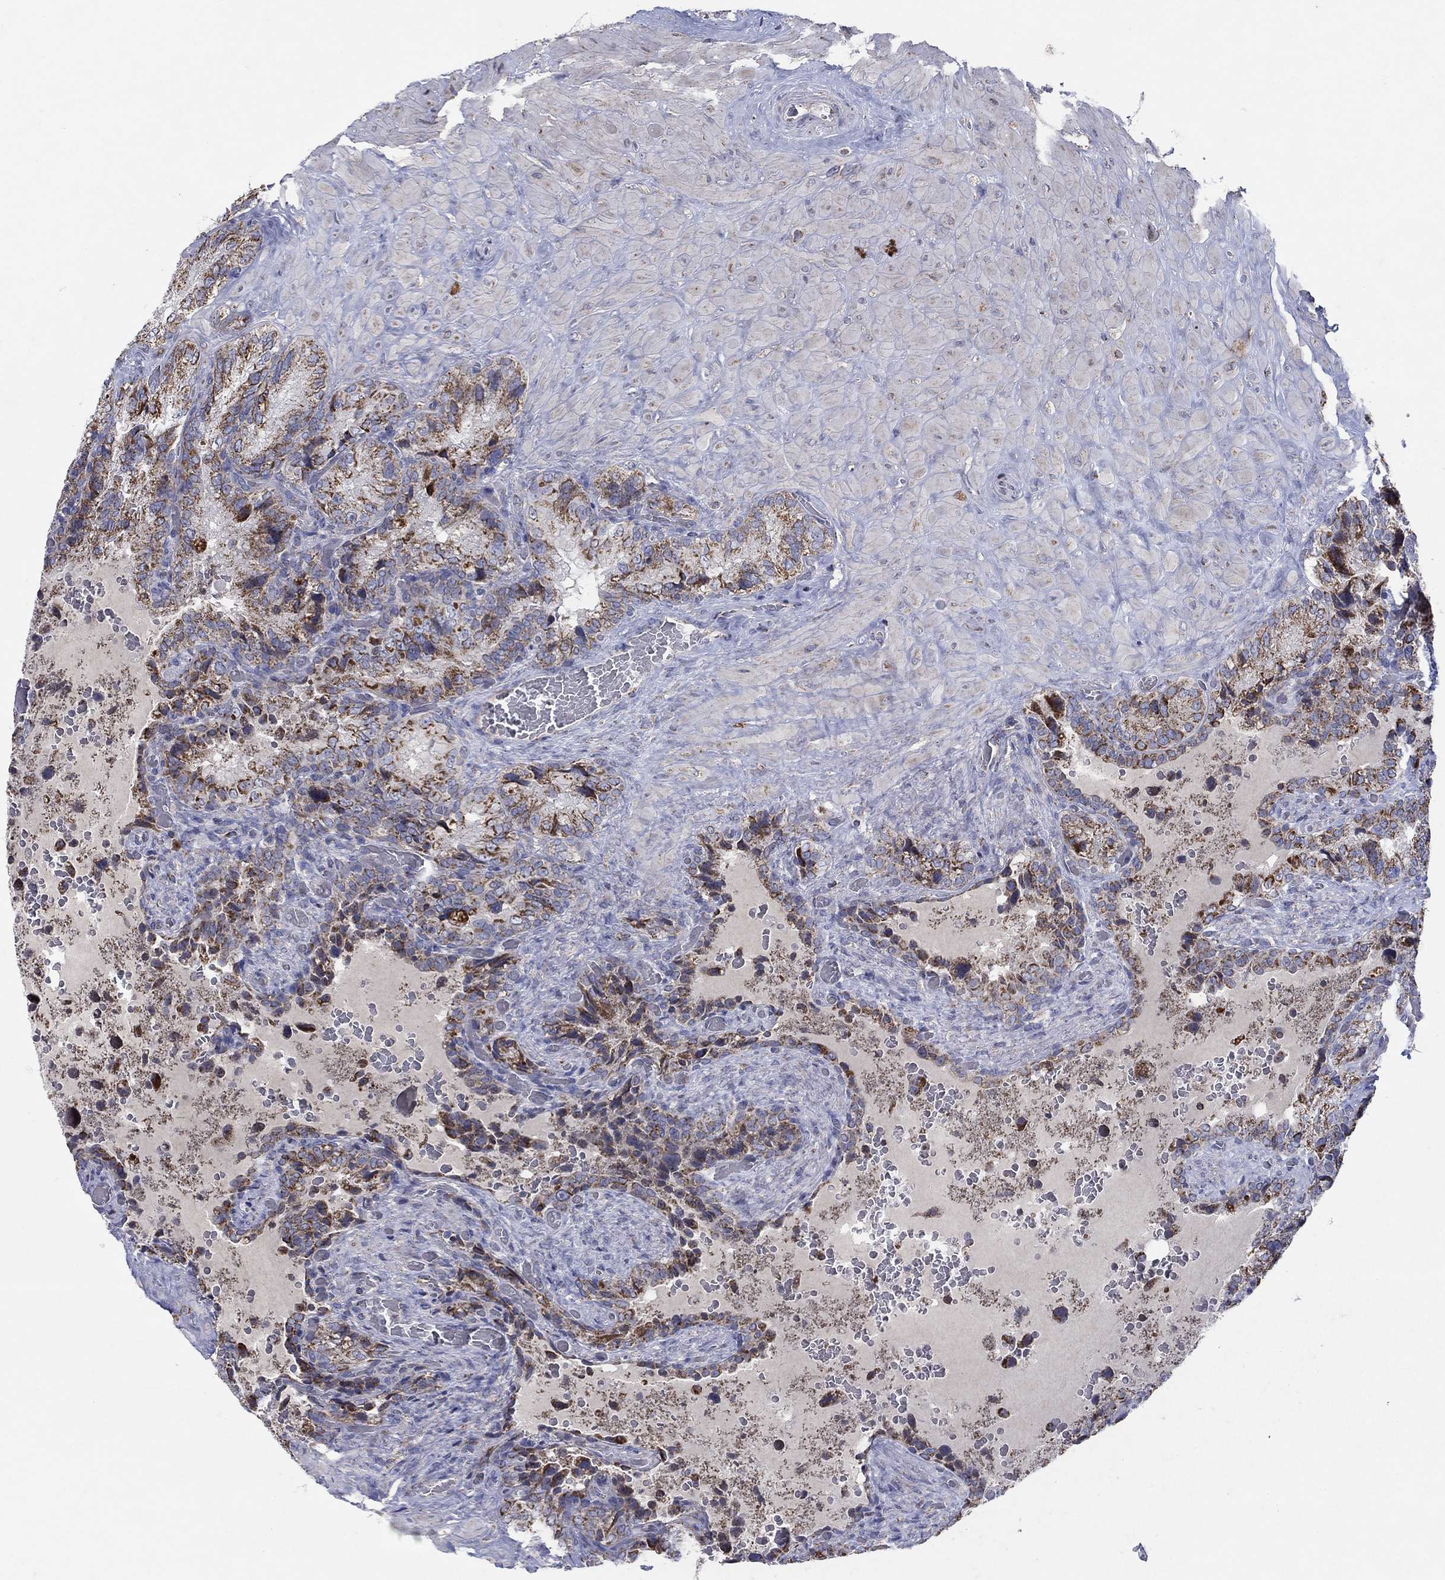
{"staining": {"intensity": "strong", "quantity": "25%-75%", "location": "cytoplasmic/membranous"}, "tissue": "prostate cancer", "cell_type": "Tumor cells", "image_type": "cancer", "snomed": [{"axis": "morphology", "description": "Adenocarcinoma, NOS"}, {"axis": "topography", "description": "Prostate and seminal vesicle, NOS"}], "caption": "DAB (3,3'-diaminobenzidine) immunohistochemical staining of adenocarcinoma (prostate) reveals strong cytoplasmic/membranous protein staining in about 25%-75% of tumor cells. (Stains: DAB (3,3'-diaminobenzidine) in brown, nuclei in blue, Microscopy: brightfield microscopy at high magnification).", "gene": "C9orf85", "patient": {"sex": "male", "age": 62}}